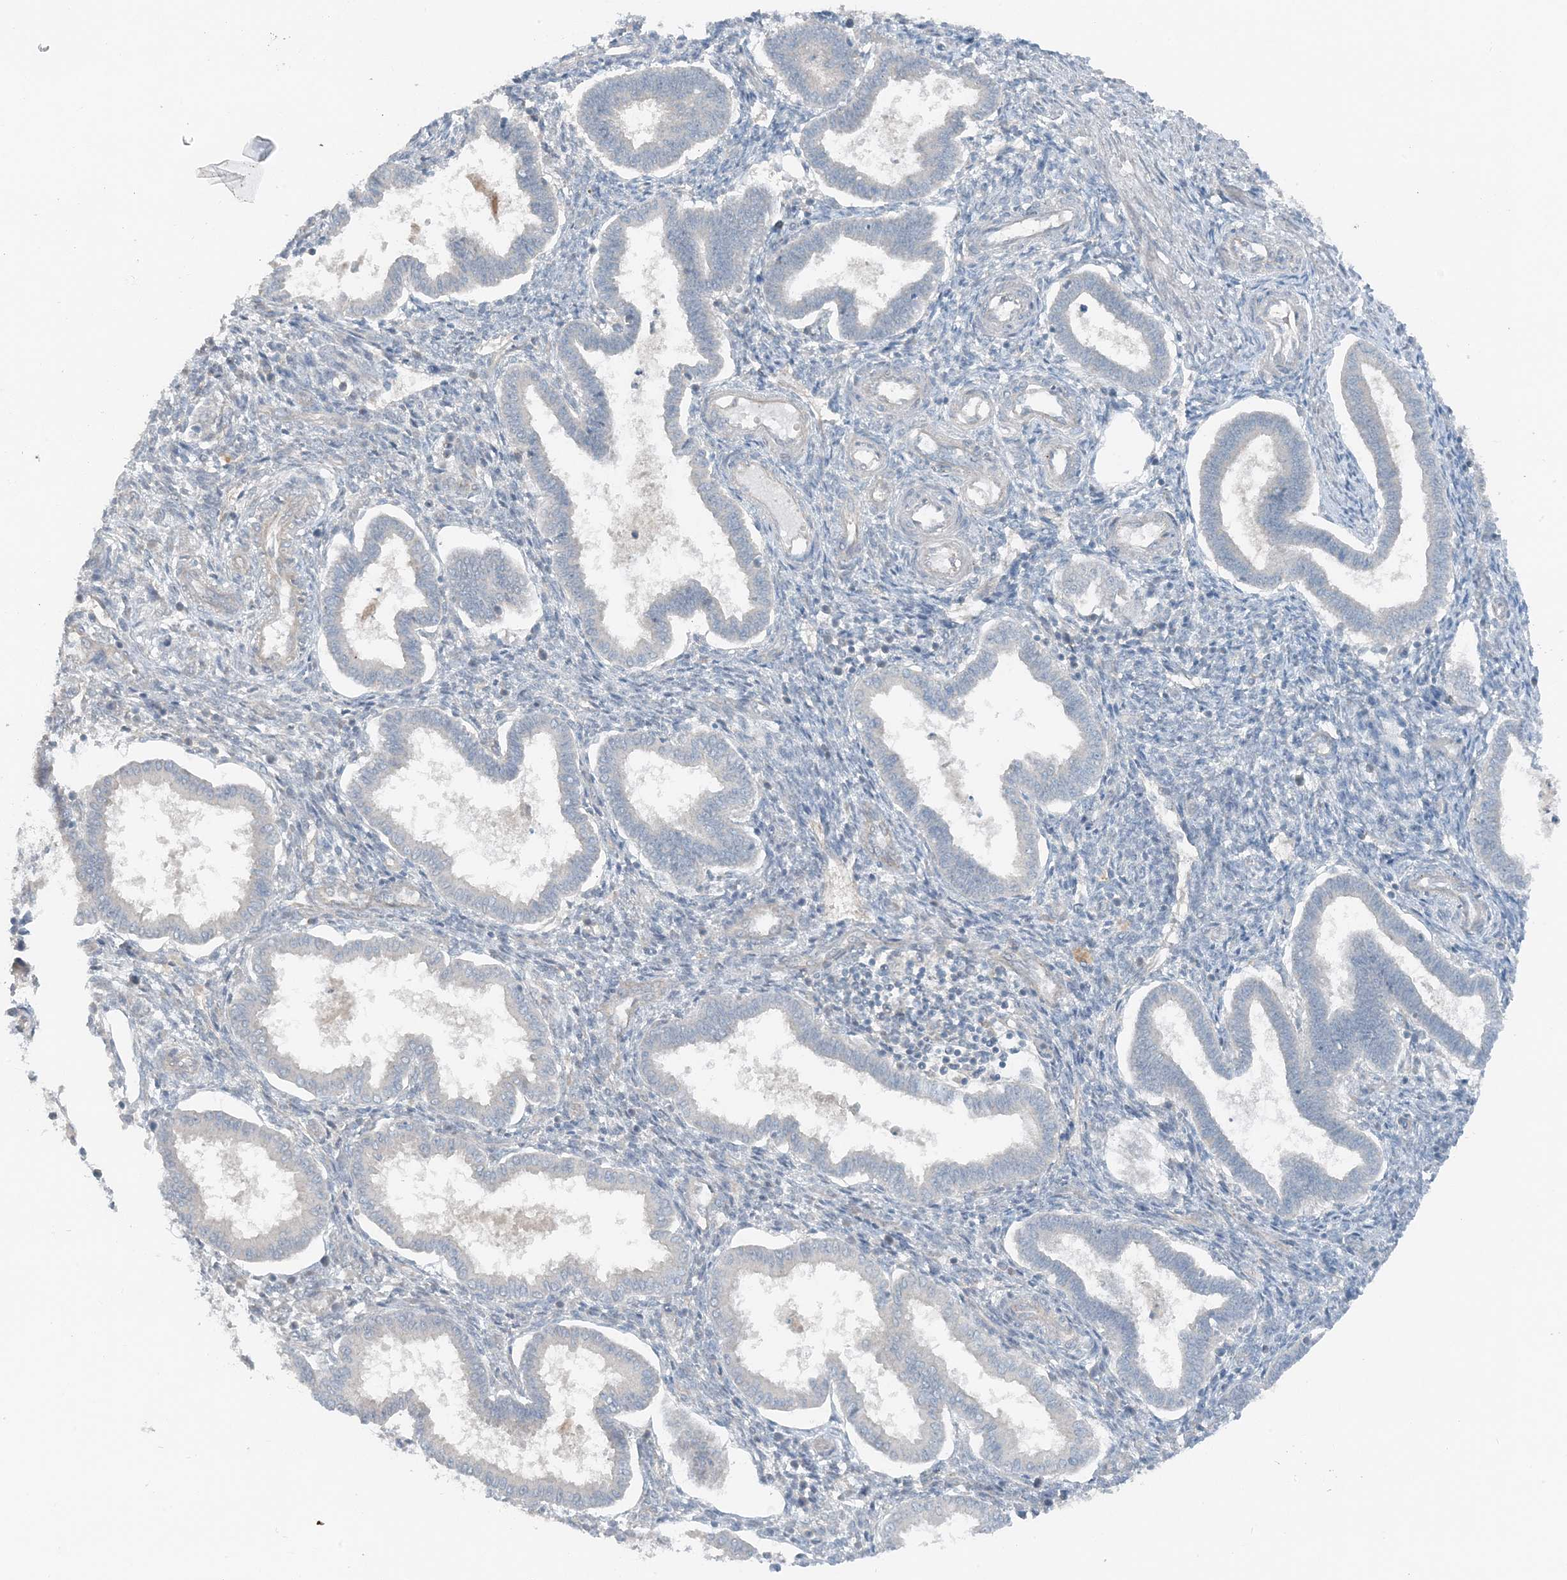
{"staining": {"intensity": "negative", "quantity": "none", "location": "none"}, "tissue": "endometrium", "cell_type": "Cells in endometrial stroma", "image_type": "normal", "snomed": [{"axis": "morphology", "description": "Normal tissue, NOS"}, {"axis": "topography", "description": "Endometrium"}], "caption": "This is an immunohistochemistry (IHC) micrograph of benign human endometrium. There is no positivity in cells in endometrial stroma.", "gene": "MITD1", "patient": {"sex": "female", "age": 24}}